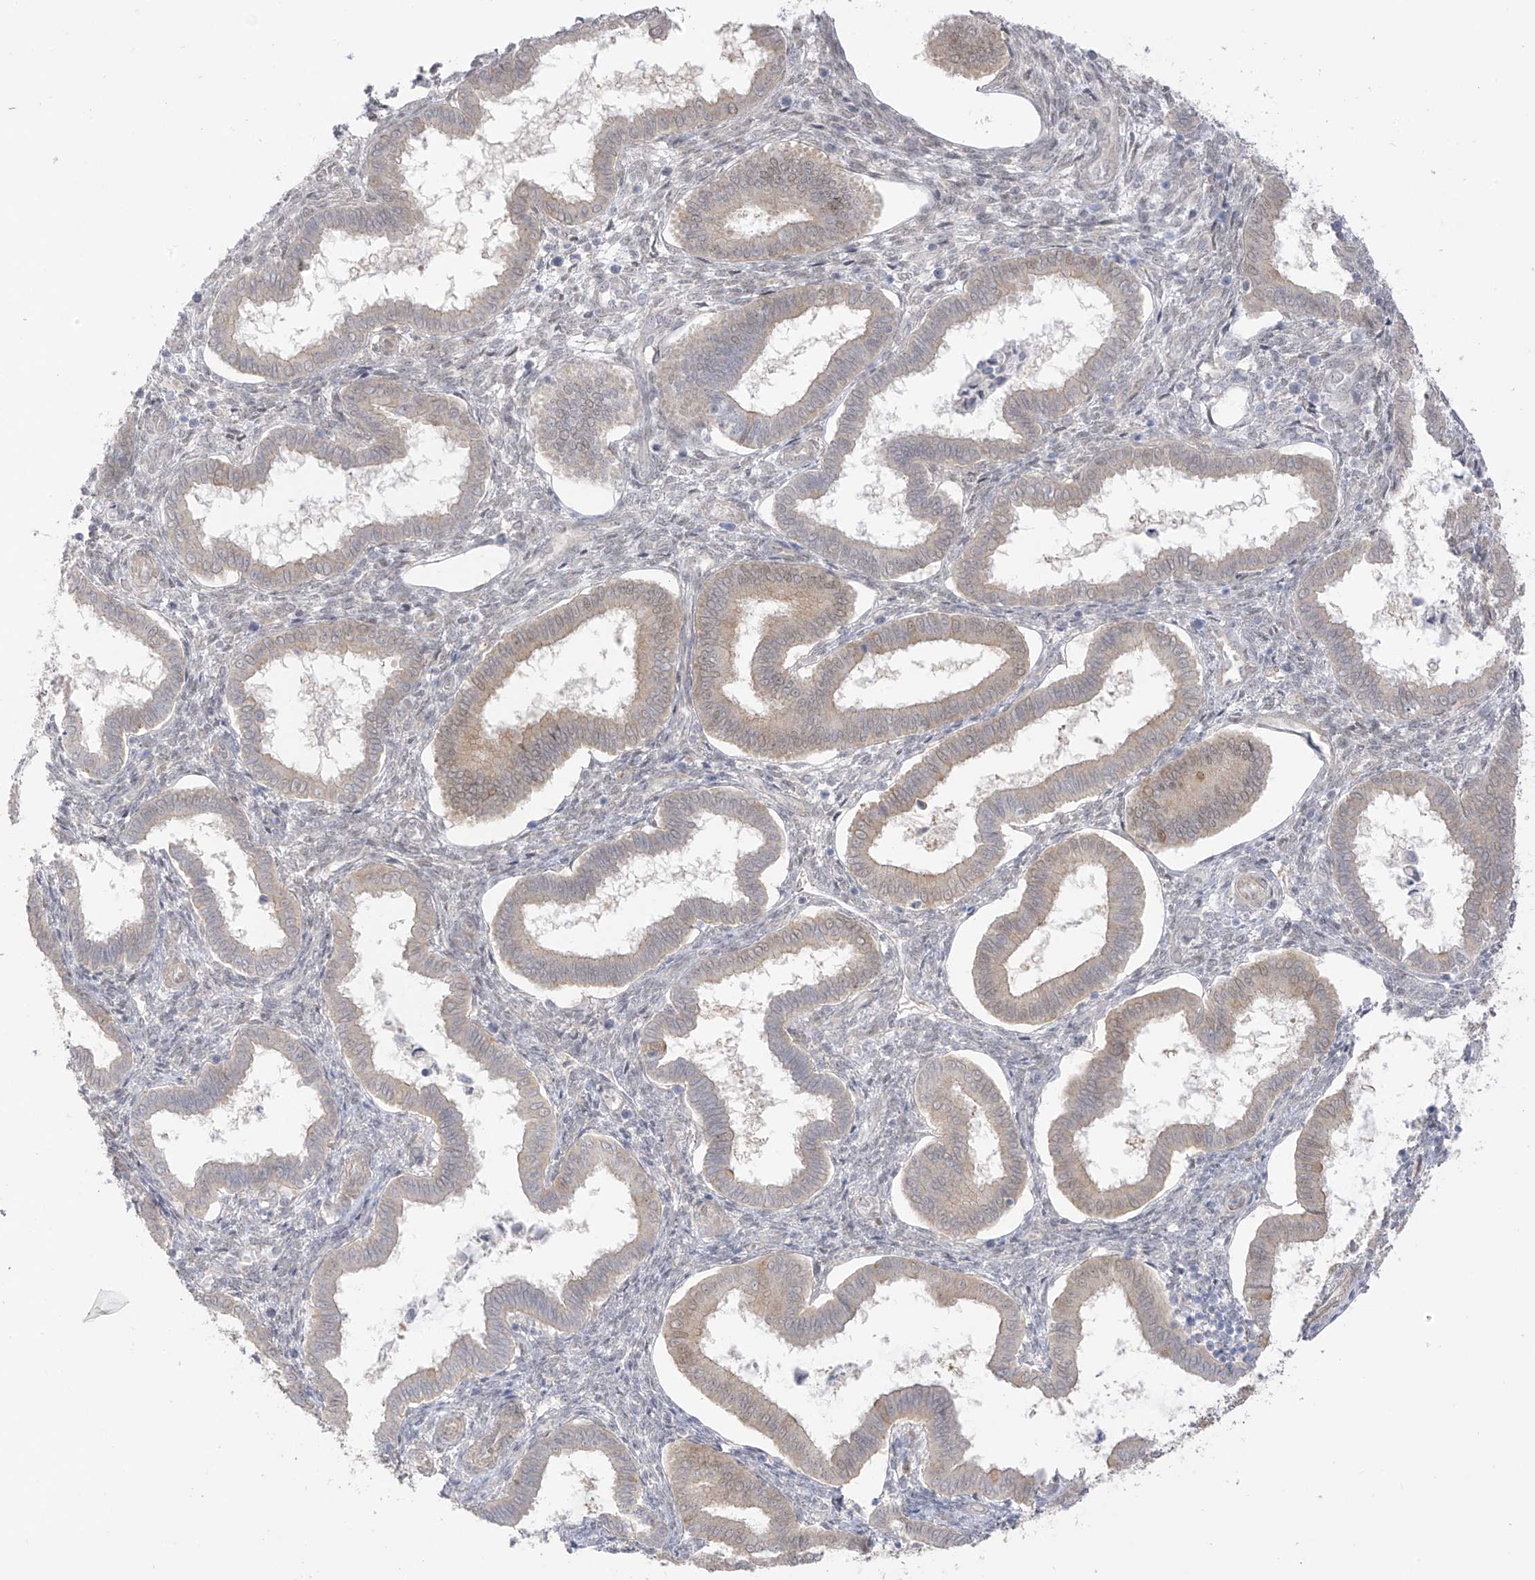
{"staining": {"intensity": "negative", "quantity": "none", "location": "none"}, "tissue": "endometrium", "cell_type": "Cells in endometrial stroma", "image_type": "normal", "snomed": [{"axis": "morphology", "description": "Normal tissue, NOS"}, {"axis": "topography", "description": "Endometrium"}], "caption": "High magnification brightfield microscopy of benign endometrium stained with DAB (brown) and counterstained with hematoxylin (blue): cells in endometrial stroma show no significant positivity. The staining is performed using DAB brown chromogen with nuclei counter-stained in using hematoxylin.", "gene": "EIPR1", "patient": {"sex": "female", "age": 24}}